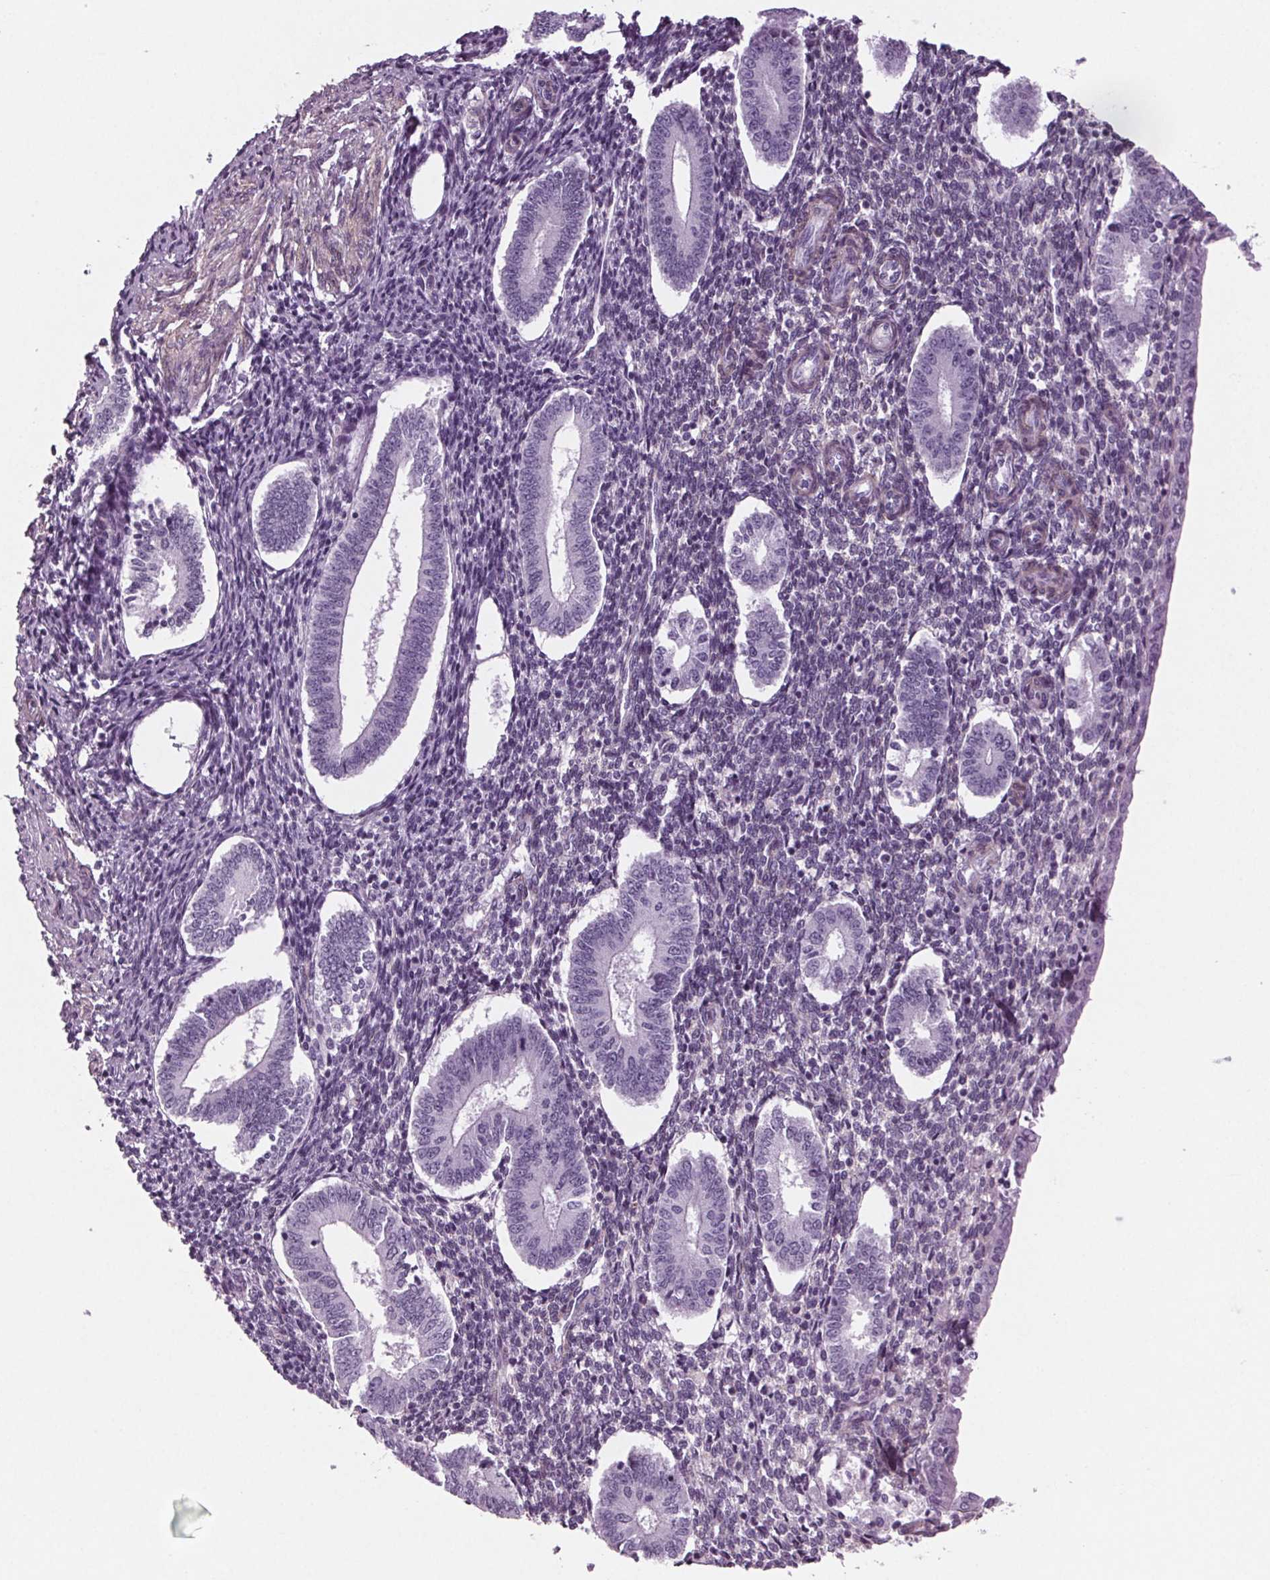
{"staining": {"intensity": "negative", "quantity": "none", "location": "none"}, "tissue": "endometrium", "cell_type": "Cells in endometrial stroma", "image_type": "normal", "snomed": [{"axis": "morphology", "description": "Normal tissue, NOS"}, {"axis": "topography", "description": "Endometrium"}], "caption": "This is a image of IHC staining of benign endometrium, which shows no staining in cells in endometrial stroma. (DAB IHC with hematoxylin counter stain).", "gene": "BHLHE22", "patient": {"sex": "female", "age": 40}}